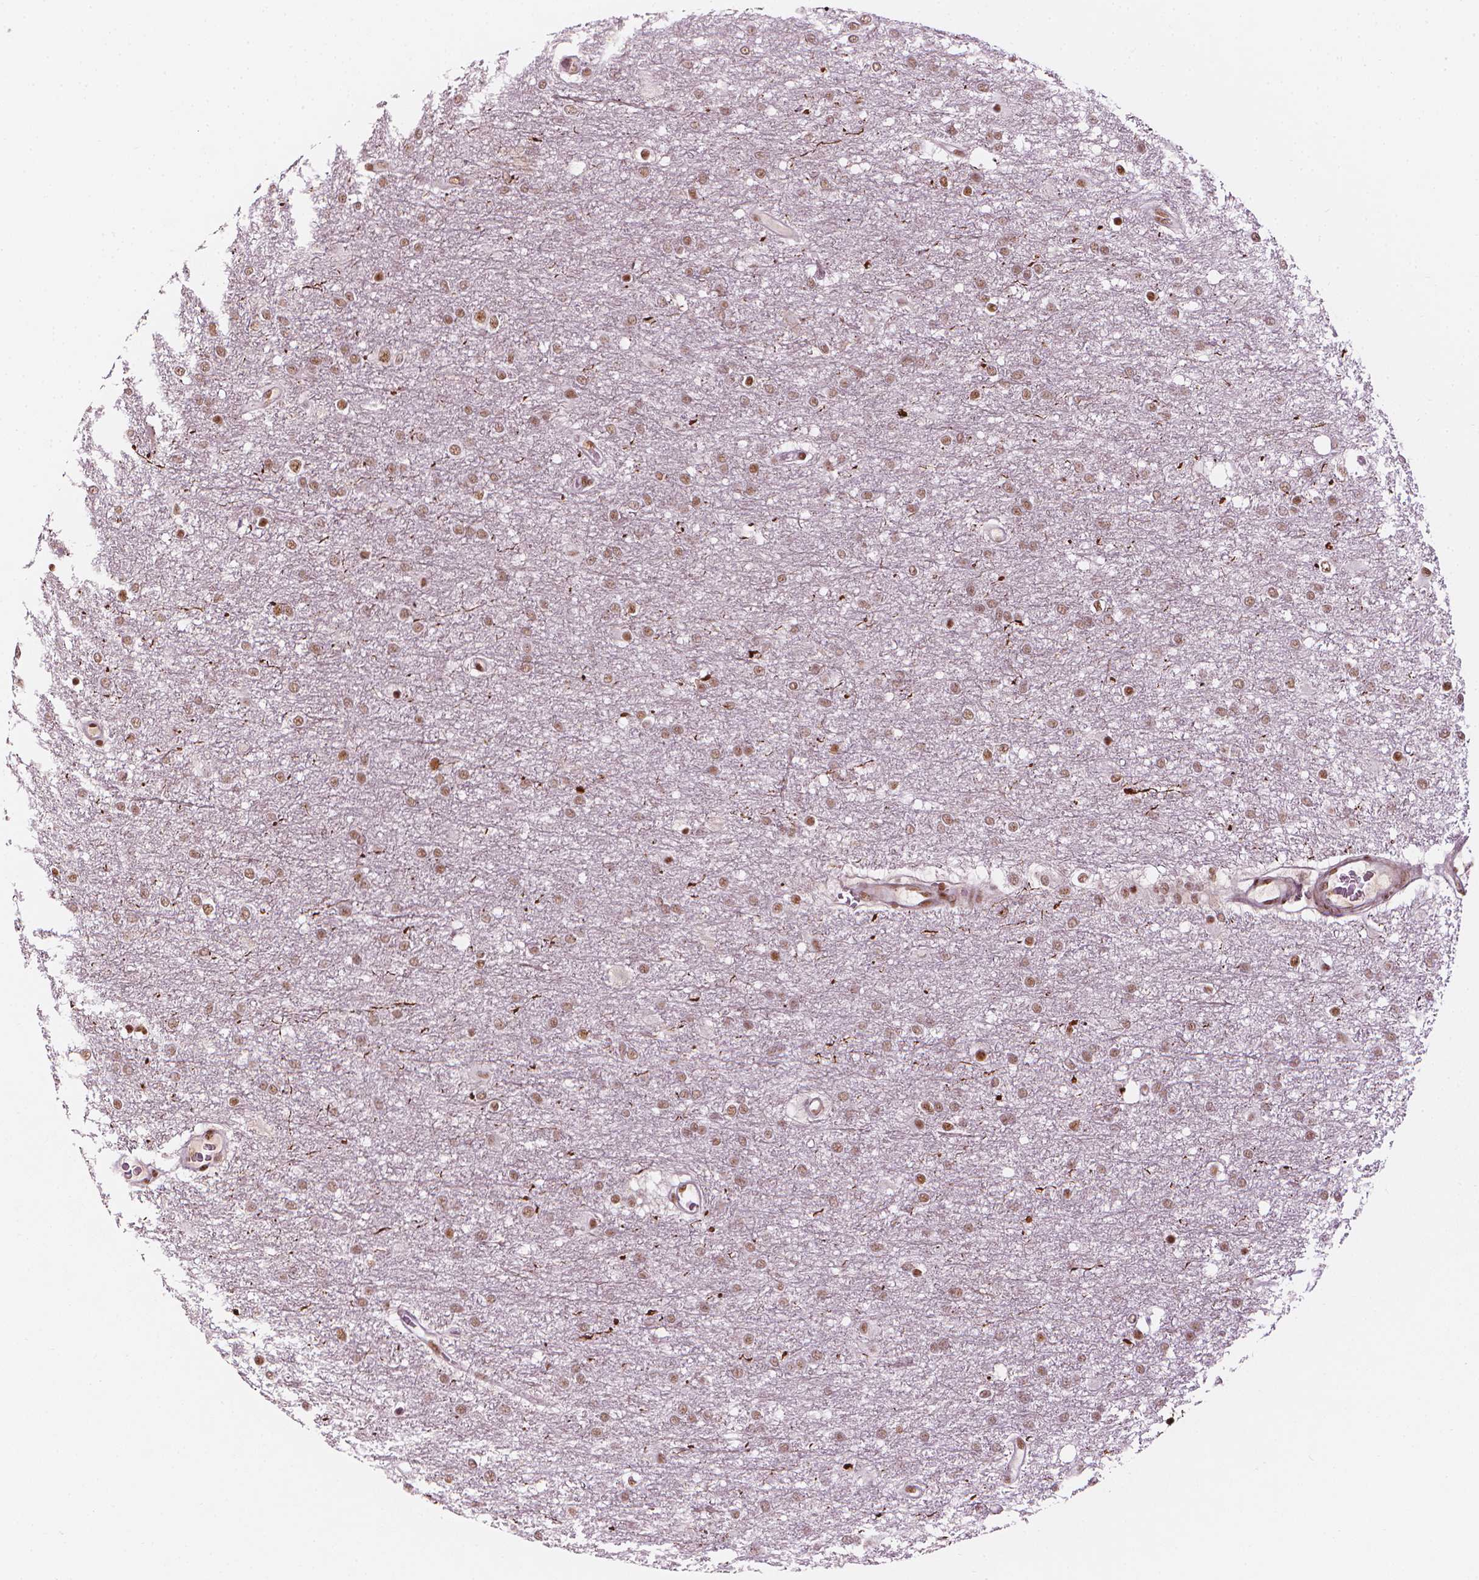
{"staining": {"intensity": "weak", "quantity": ">75%", "location": "nuclear"}, "tissue": "glioma", "cell_type": "Tumor cells", "image_type": "cancer", "snomed": [{"axis": "morphology", "description": "Glioma, malignant, High grade"}, {"axis": "topography", "description": "Brain"}], "caption": "IHC (DAB (3,3'-diaminobenzidine)) staining of human high-grade glioma (malignant) displays weak nuclear protein staining in approximately >75% of tumor cells.", "gene": "ELF2", "patient": {"sex": "female", "age": 61}}